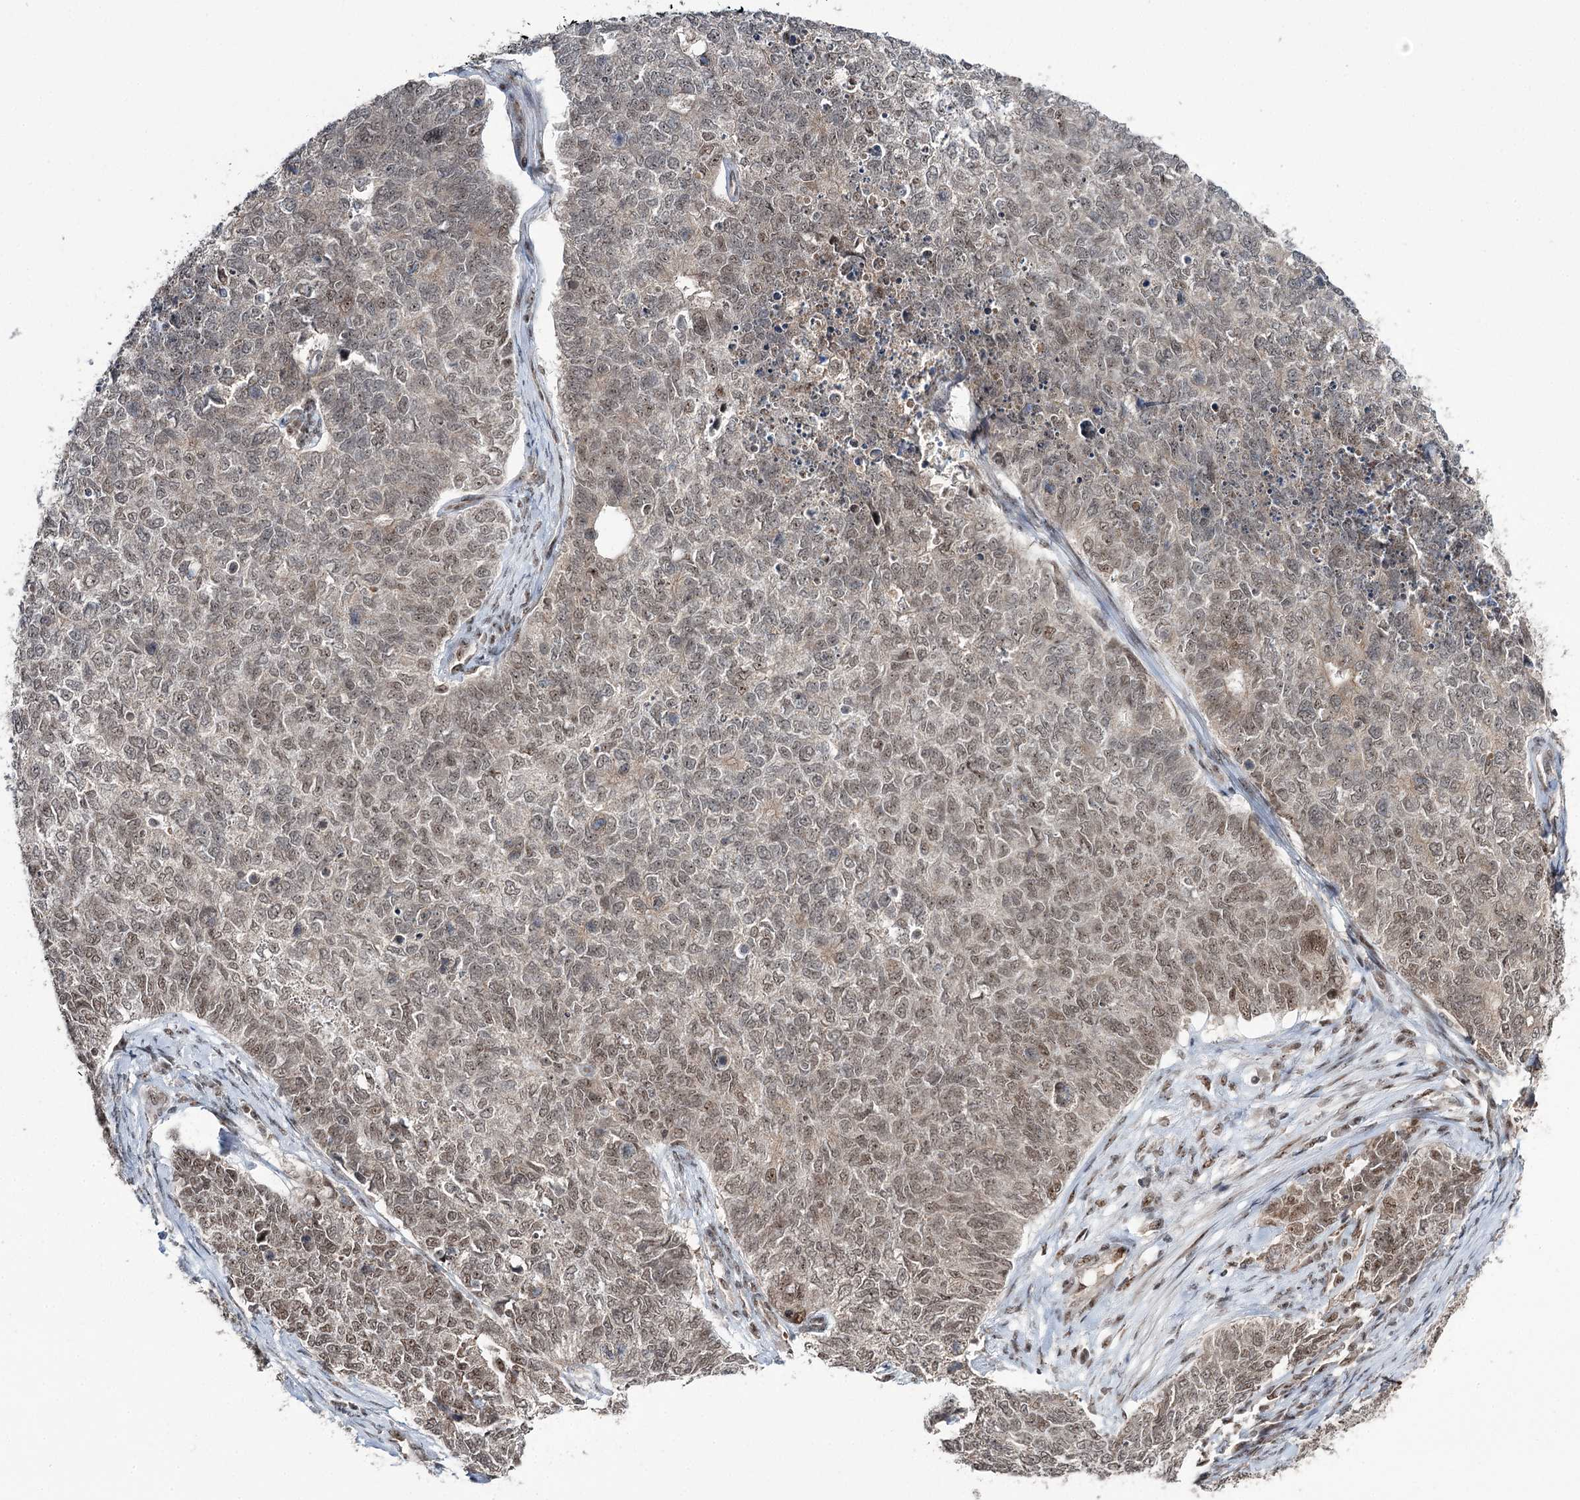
{"staining": {"intensity": "weak", "quantity": ">75%", "location": "nuclear"}, "tissue": "cervical cancer", "cell_type": "Tumor cells", "image_type": "cancer", "snomed": [{"axis": "morphology", "description": "Squamous cell carcinoma, NOS"}, {"axis": "topography", "description": "Cervix"}], "caption": "Brown immunohistochemical staining in human squamous cell carcinoma (cervical) reveals weak nuclear expression in about >75% of tumor cells.", "gene": "ERCC3", "patient": {"sex": "female", "age": 63}}